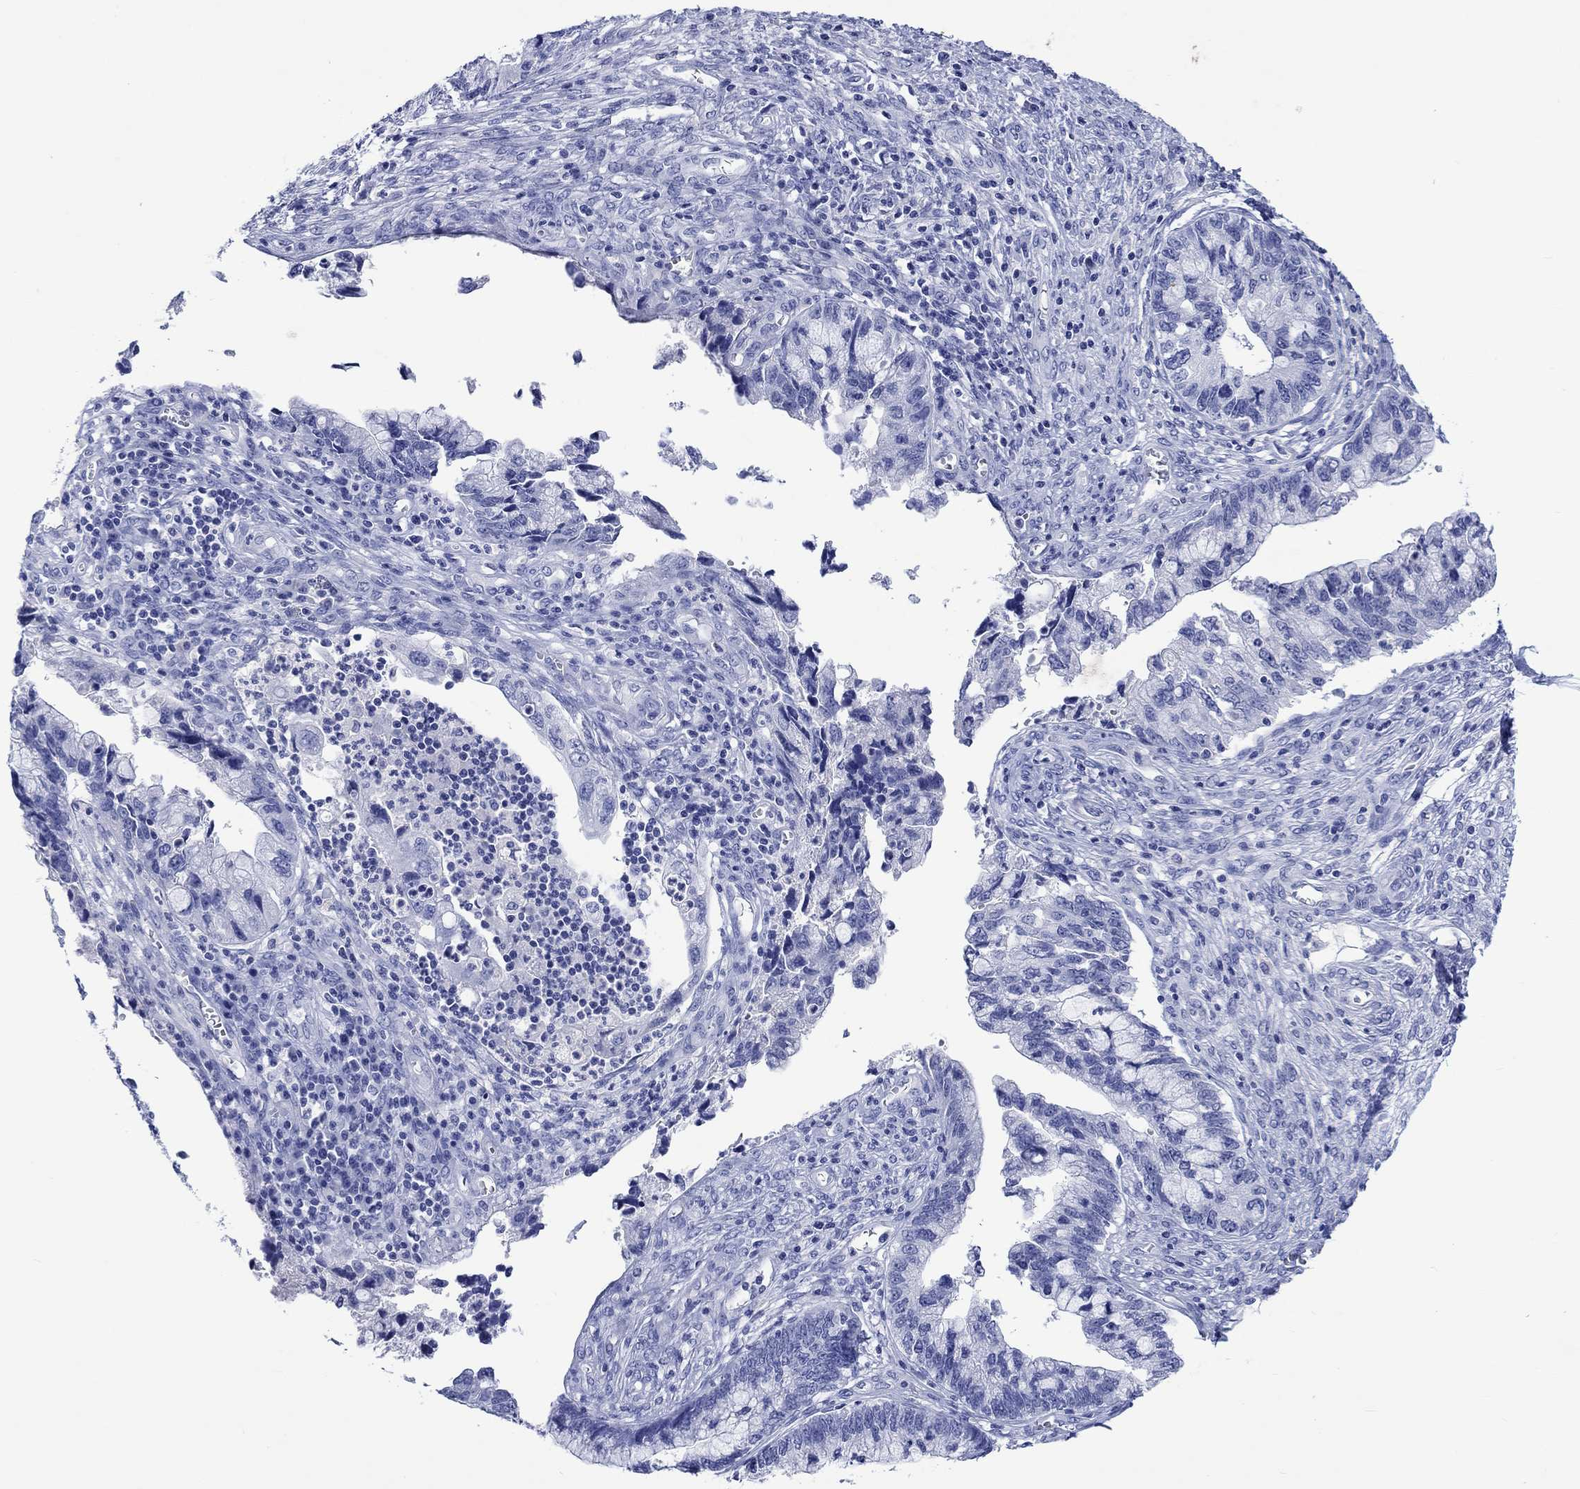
{"staining": {"intensity": "negative", "quantity": "none", "location": "none"}, "tissue": "cervical cancer", "cell_type": "Tumor cells", "image_type": "cancer", "snomed": [{"axis": "morphology", "description": "Adenocarcinoma, NOS"}, {"axis": "topography", "description": "Cervix"}], "caption": "Image shows no significant protein expression in tumor cells of cervical adenocarcinoma.", "gene": "CACNG3", "patient": {"sex": "female", "age": 44}}